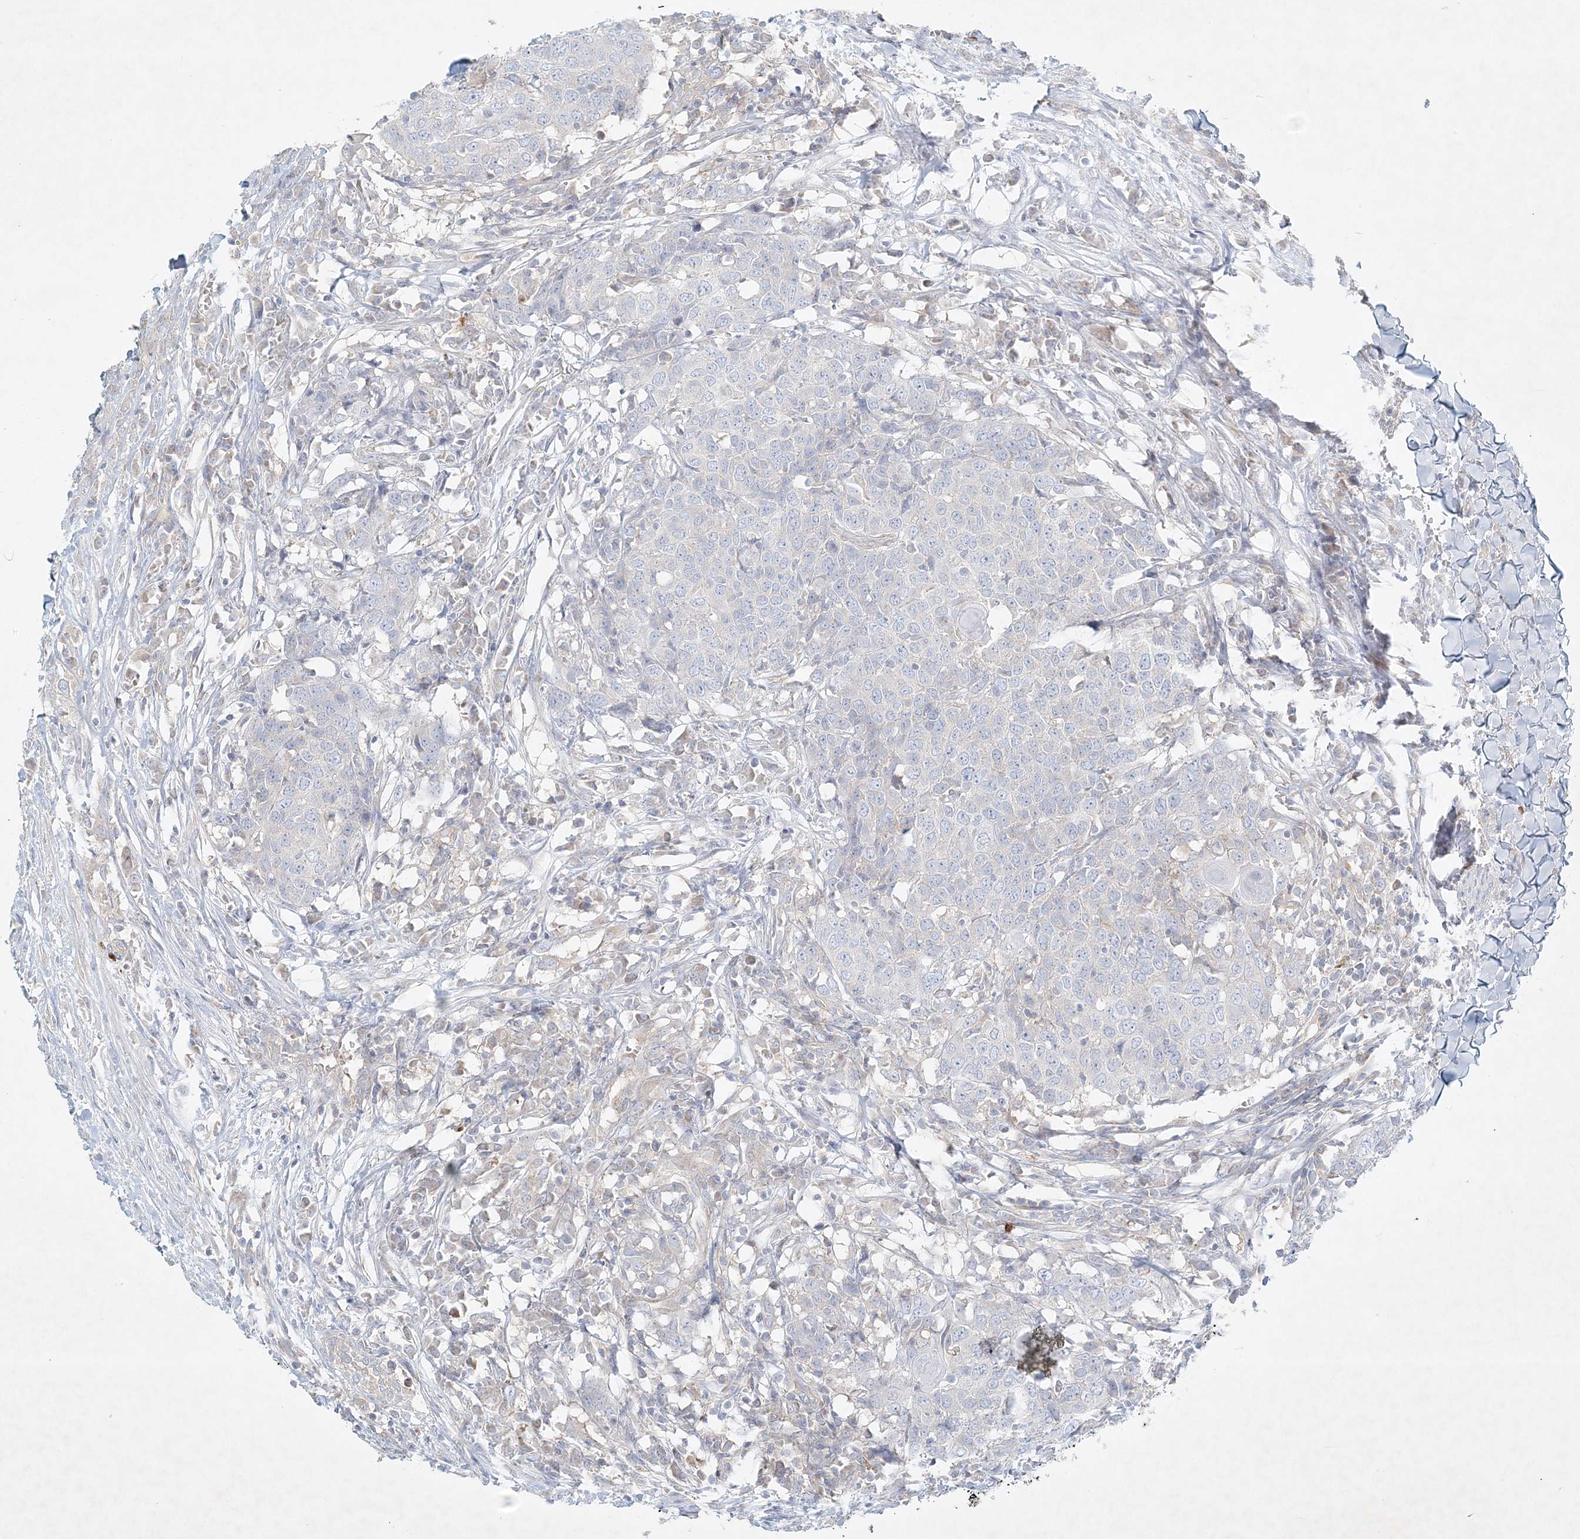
{"staining": {"intensity": "negative", "quantity": "none", "location": "none"}, "tissue": "head and neck cancer", "cell_type": "Tumor cells", "image_type": "cancer", "snomed": [{"axis": "morphology", "description": "Squamous cell carcinoma, NOS"}, {"axis": "topography", "description": "Head-Neck"}], "caption": "Histopathology image shows no significant protein positivity in tumor cells of head and neck cancer.", "gene": "STK11IP", "patient": {"sex": "male", "age": 66}}